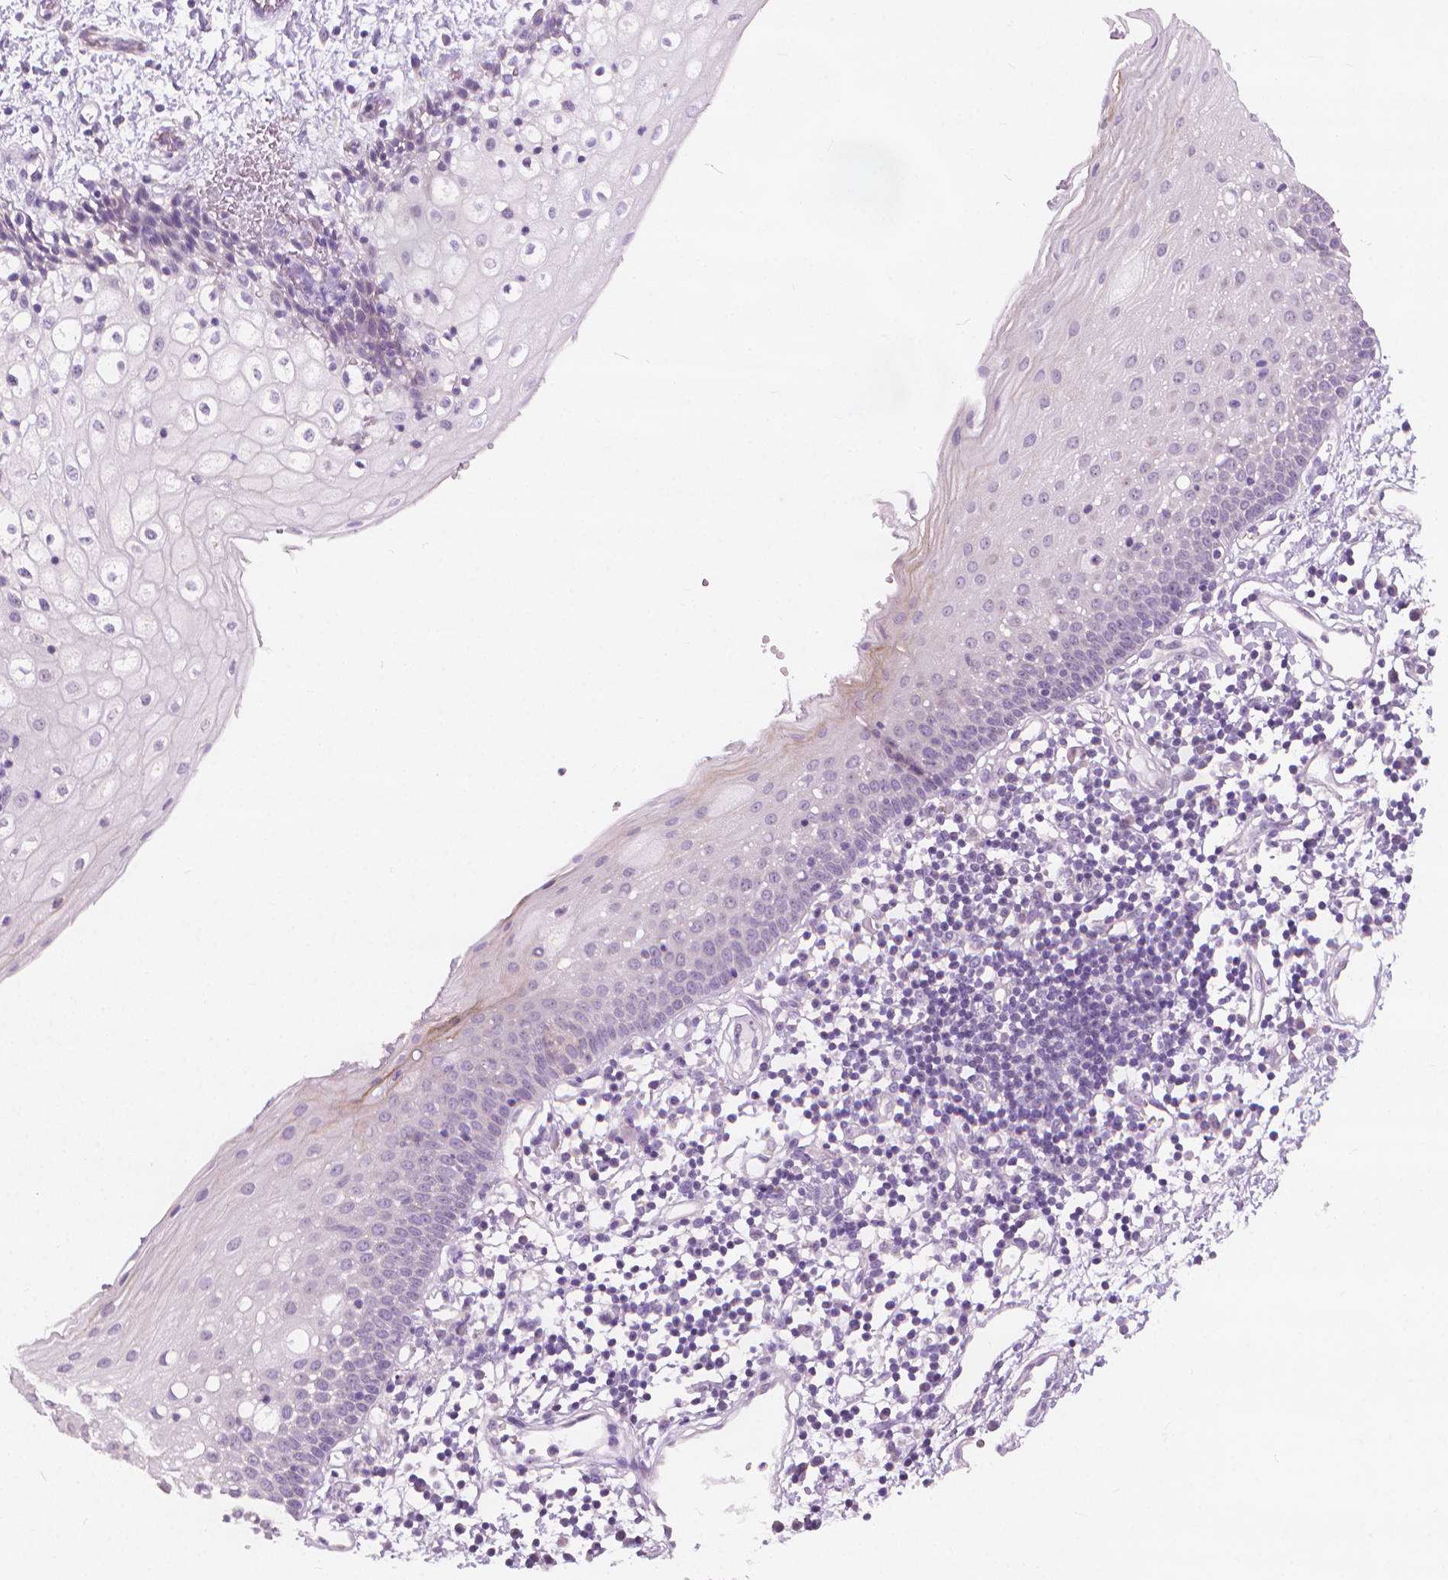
{"staining": {"intensity": "moderate", "quantity": "<25%", "location": "cytoplasmic/membranous"}, "tissue": "oral mucosa", "cell_type": "Squamous epithelial cells", "image_type": "normal", "snomed": [{"axis": "morphology", "description": "Normal tissue, NOS"}, {"axis": "topography", "description": "Oral tissue"}], "caption": "Oral mucosa was stained to show a protein in brown. There is low levels of moderate cytoplasmic/membranous staining in about <25% of squamous epithelial cells. The staining is performed using DAB brown chromogen to label protein expression. The nuclei are counter-stained blue using hematoxylin.", "gene": "GPRC5A", "patient": {"sex": "female", "age": 43}}